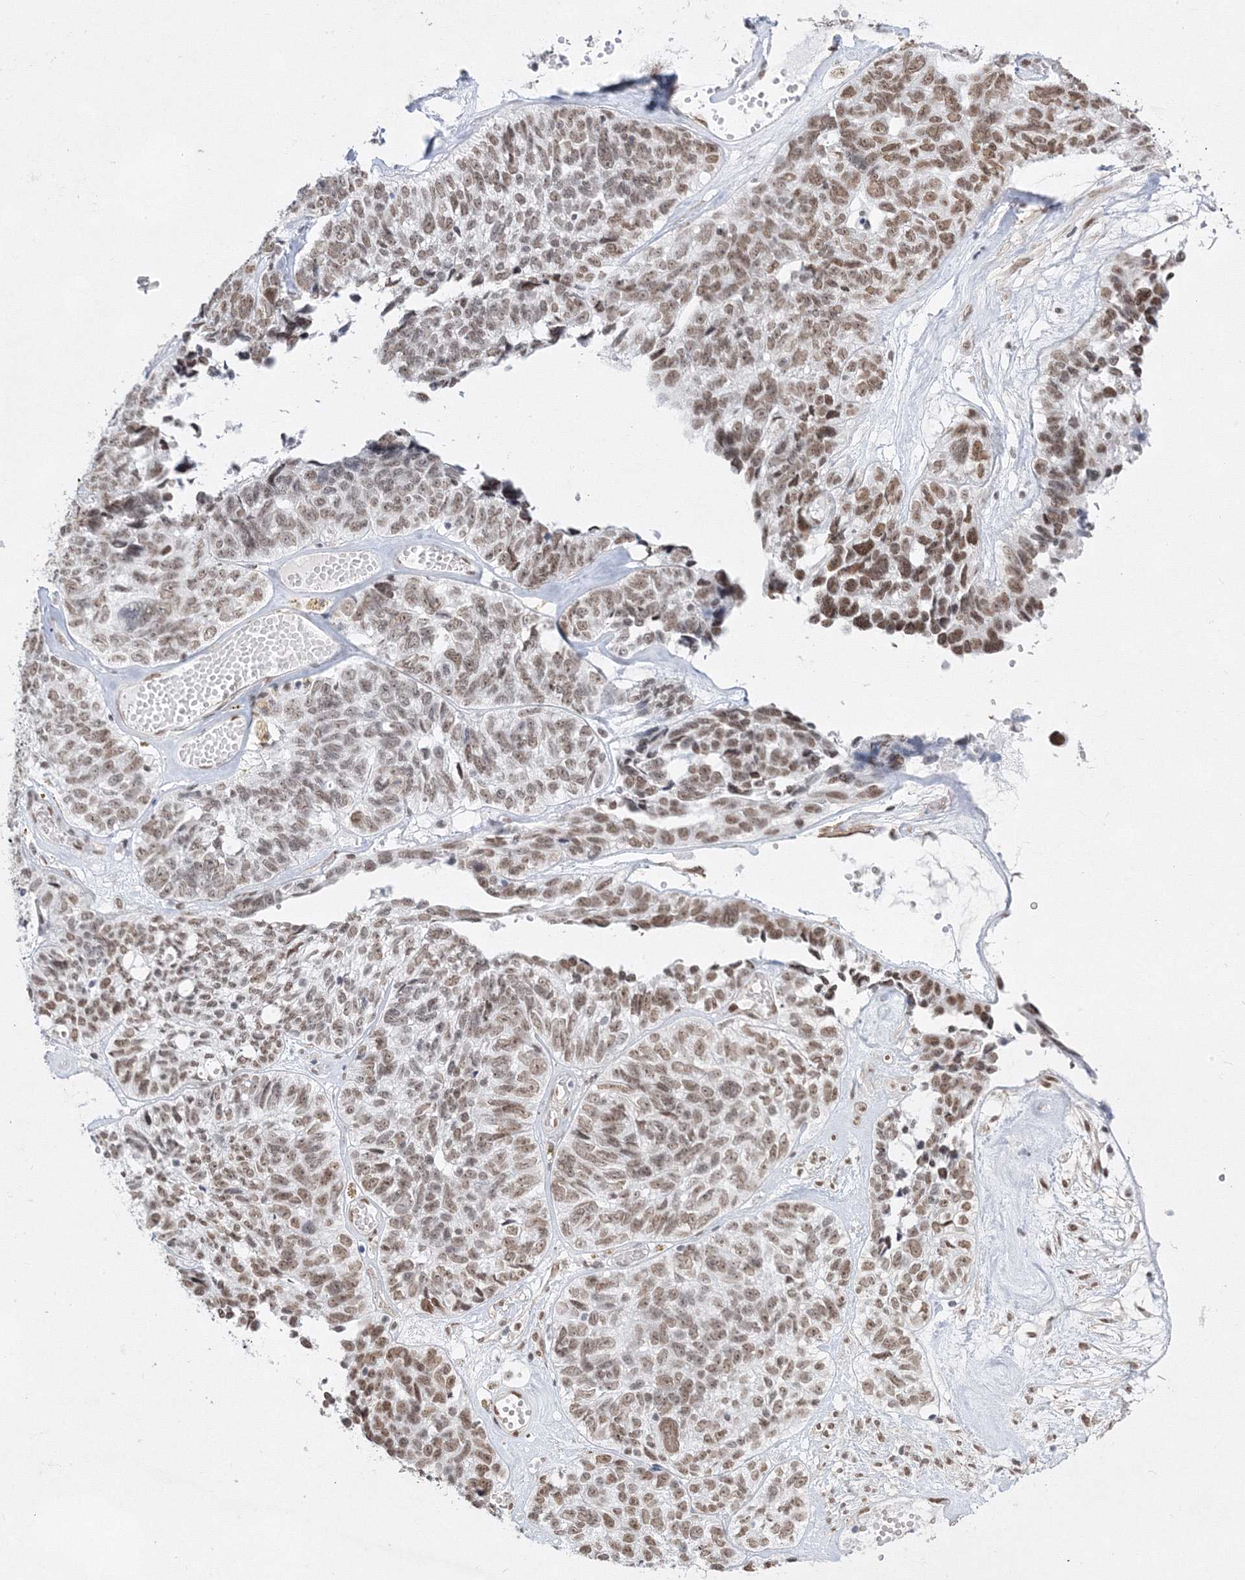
{"staining": {"intensity": "weak", "quantity": ">75%", "location": "nuclear"}, "tissue": "ovarian cancer", "cell_type": "Tumor cells", "image_type": "cancer", "snomed": [{"axis": "morphology", "description": "Cystadenocarcinoma, serous, NOS"}, {"axis": "topography", "description": "Ovary"}], "caption": "Brown immunohistochemical staining in serous cystadenocarcinoma (ovarian) exhibits weak nuclear expression in about >75% of tumor cells. Nuclei are stained in blue.", "gene": "ZNF638", "patient": {"sex": "female", "age": 79}}